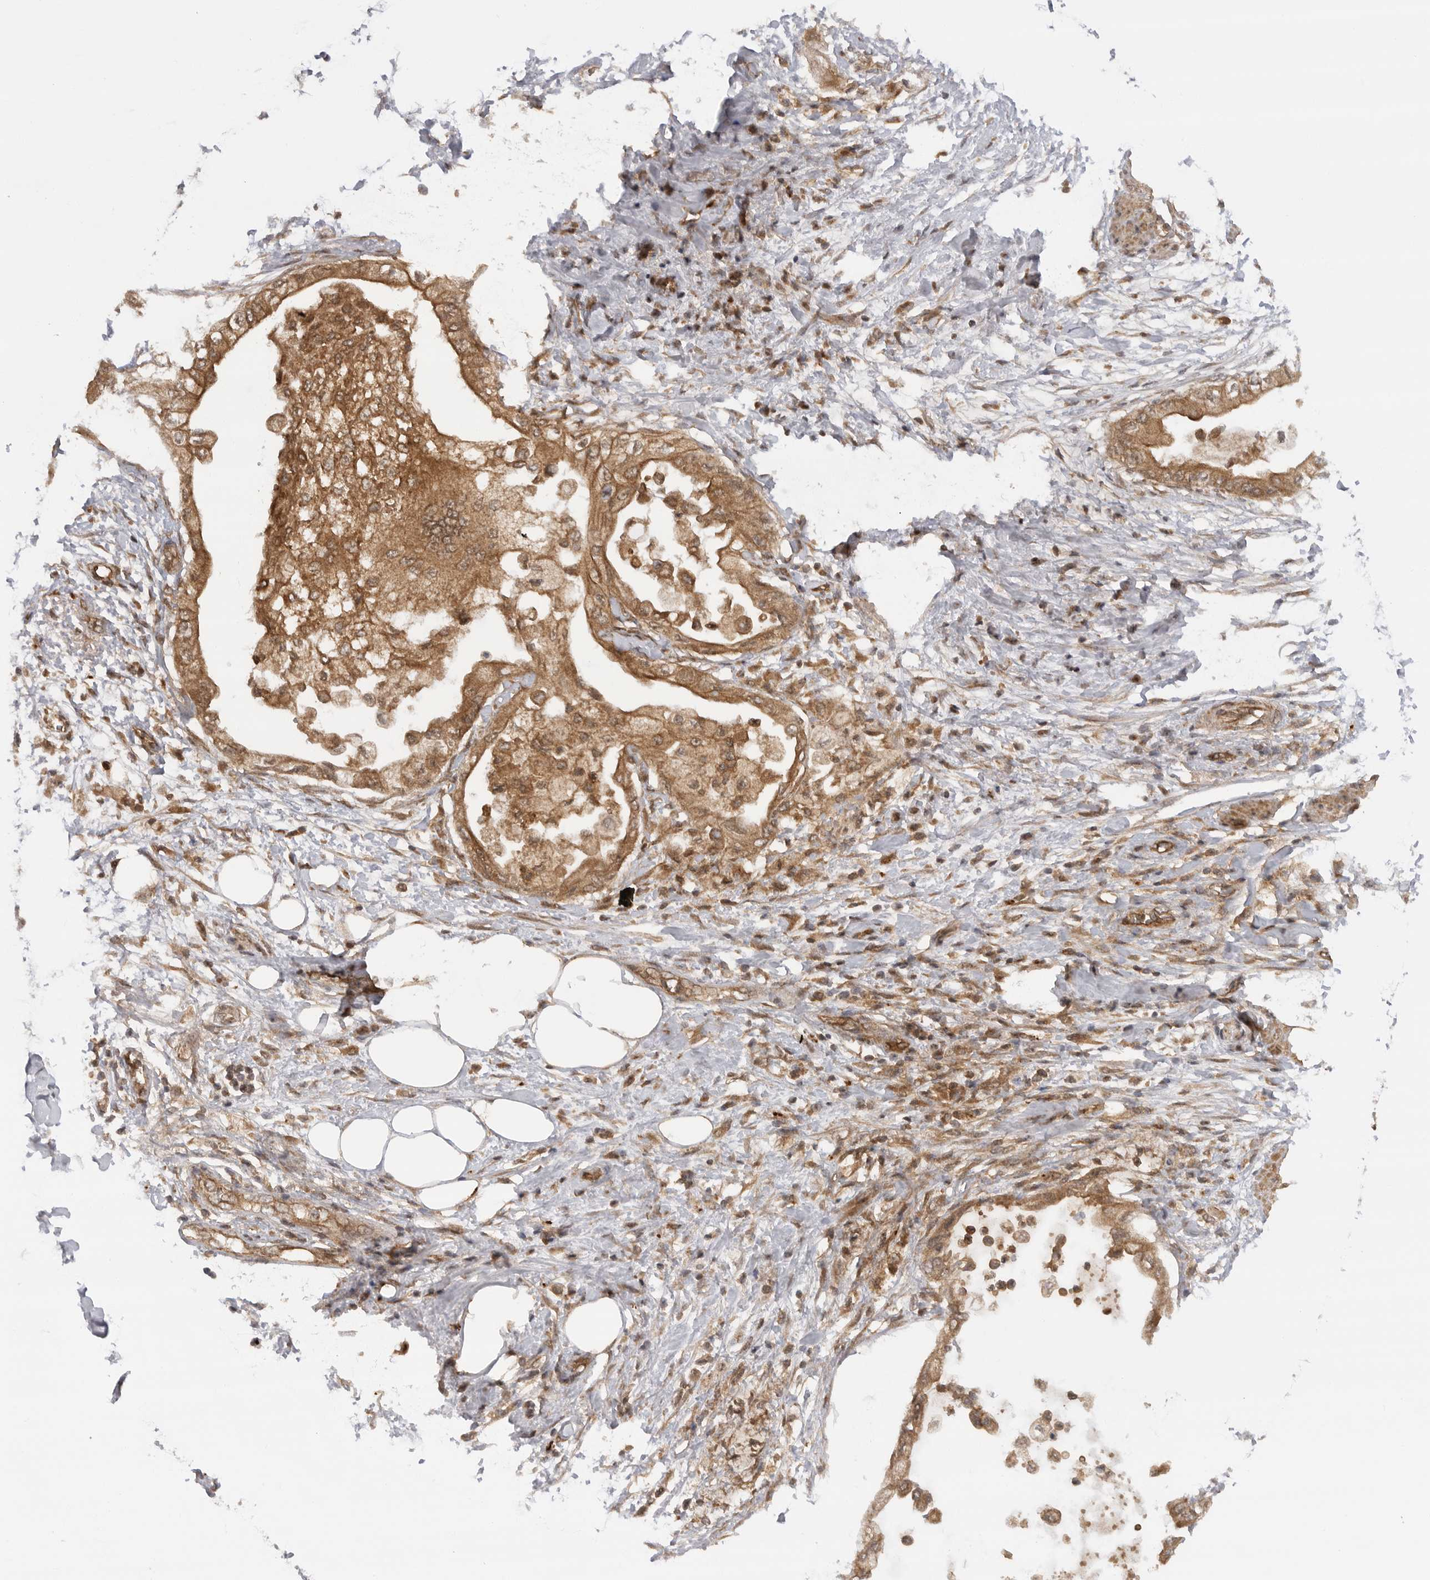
{"staining": {"intensity": "moderate", "quantity": ">75%", "location": "cytoplasmic/membranous"}, "tissue": "pancreatic cancer", "cell_type": "Tumor cells", "image_type": "cancer", "snomed": [{"axis": "morphology", "description": "Normal tissue, NOS"}, {"axis": "morphology", "description": "Adenocarcinoma, NOS"}, {"axis": "topography", "description": "Pancreas"}, {"axis": "topography", "description": "Duodenum"}], "caption": "Immunohistochemical staining of pancreatic cancer reveals moderate cytoplasmic/membranous protein staining in about >75% of tumor cells.", "gene": "PRDX4", "patient": {"sex": "female", "age": 60}}